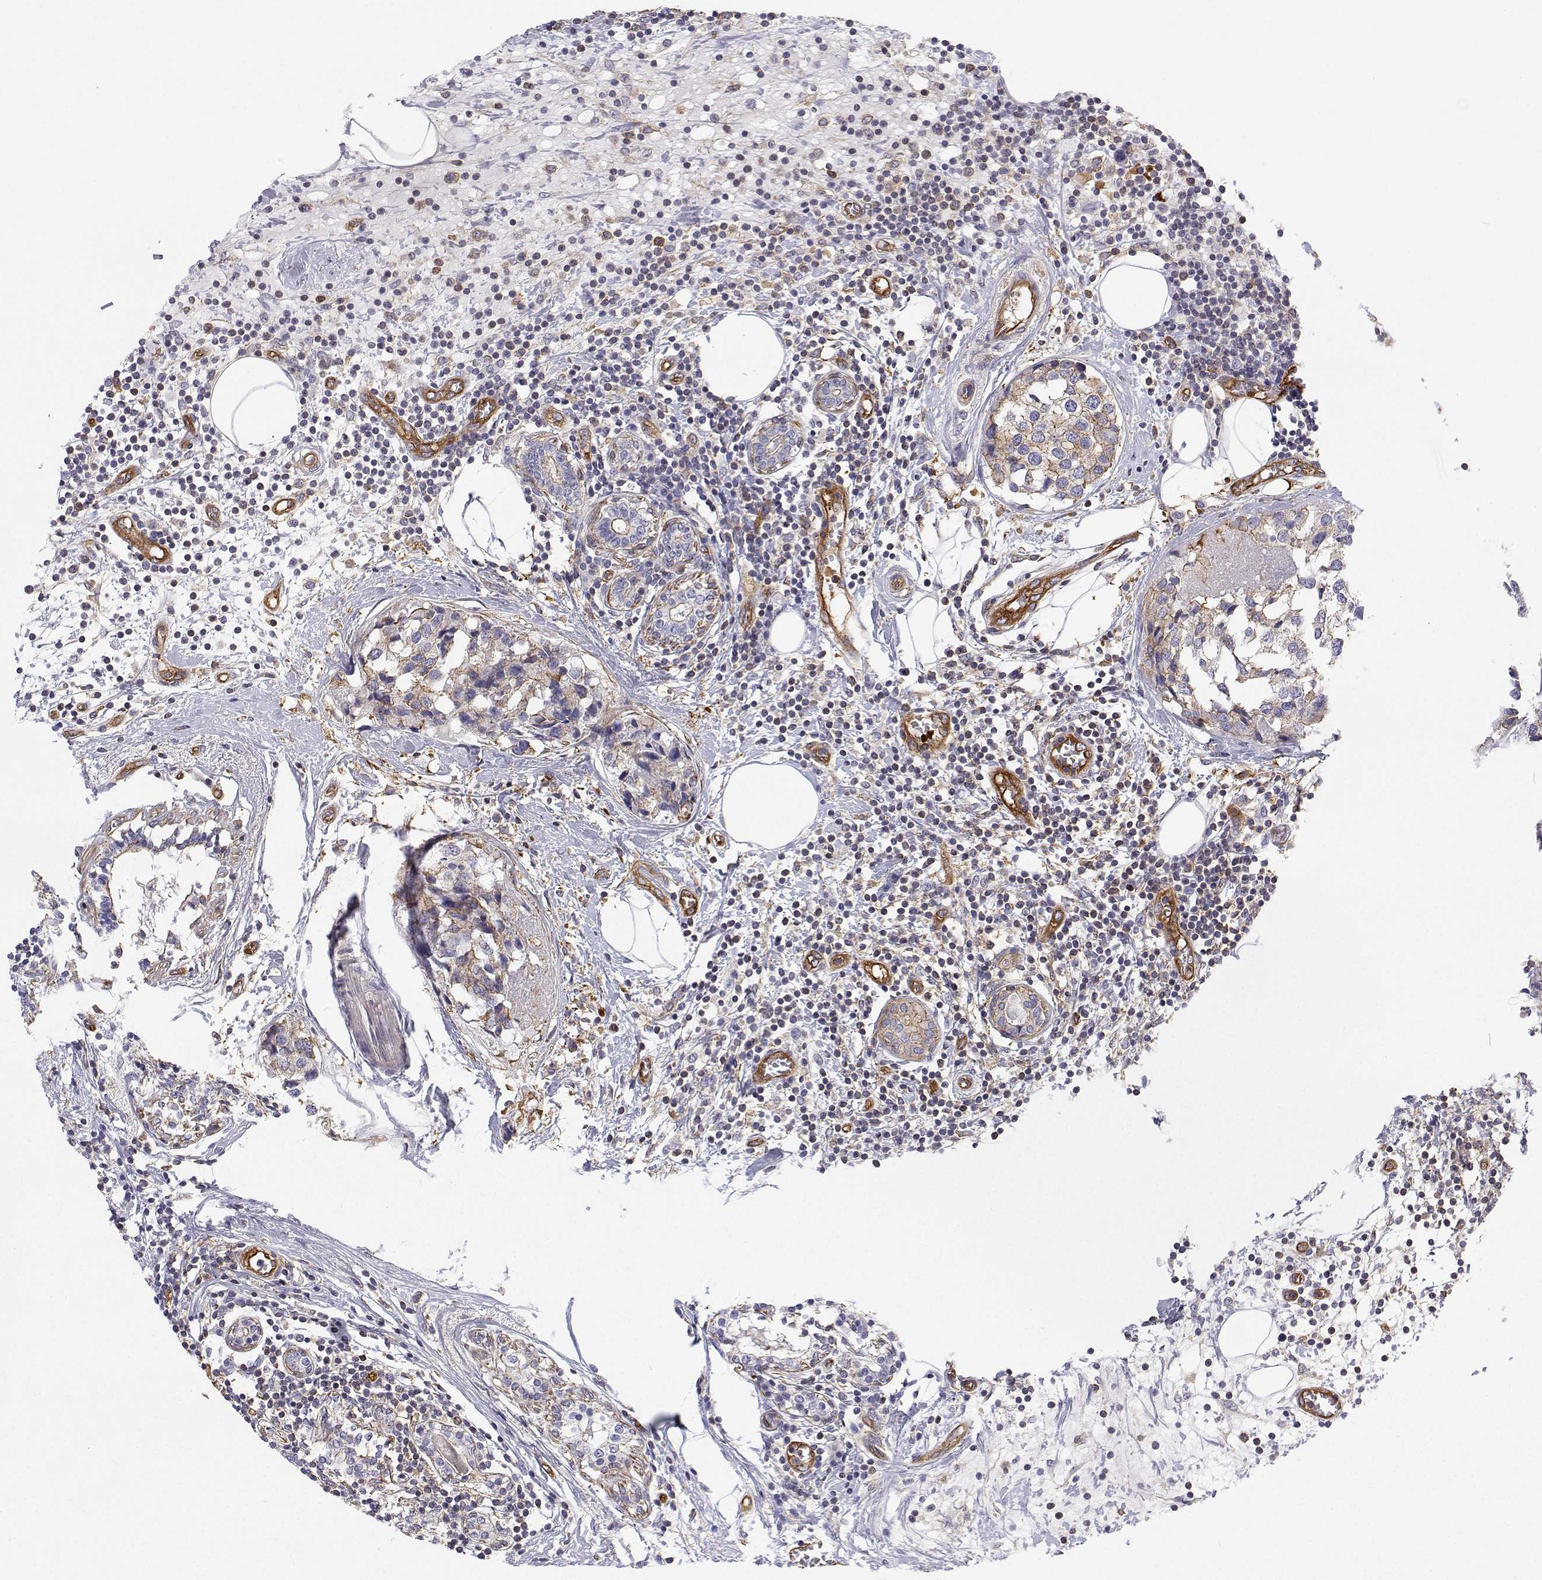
{"staining": {"intensity": "moderate", "quantity": "25%-75%", "location": "cytoplasmic/membranous"}, "tissue": "breast cancer", "cell_type": "Tumor cells", "image_type": "cancer", "snomed": [{"axis": "morphology", "description": "Lobular carcinoma"}, {"axis": "topography", "description": "Breast"}], "caption": "DAB (3,3'-diaminobenzidine) immunohistochemical staining of human breast cancer displays moderate cytoplasmic/membranous protein expression in approximately 25%-75% of tumor cells. The staining was performed using DAB to visualize the protein expression in brown, while the nuclei were stained in blue with hematoxylin (Magnification: 20x).", "gene": "MYH9", "patient": {"sex": "female", "age": 59}}